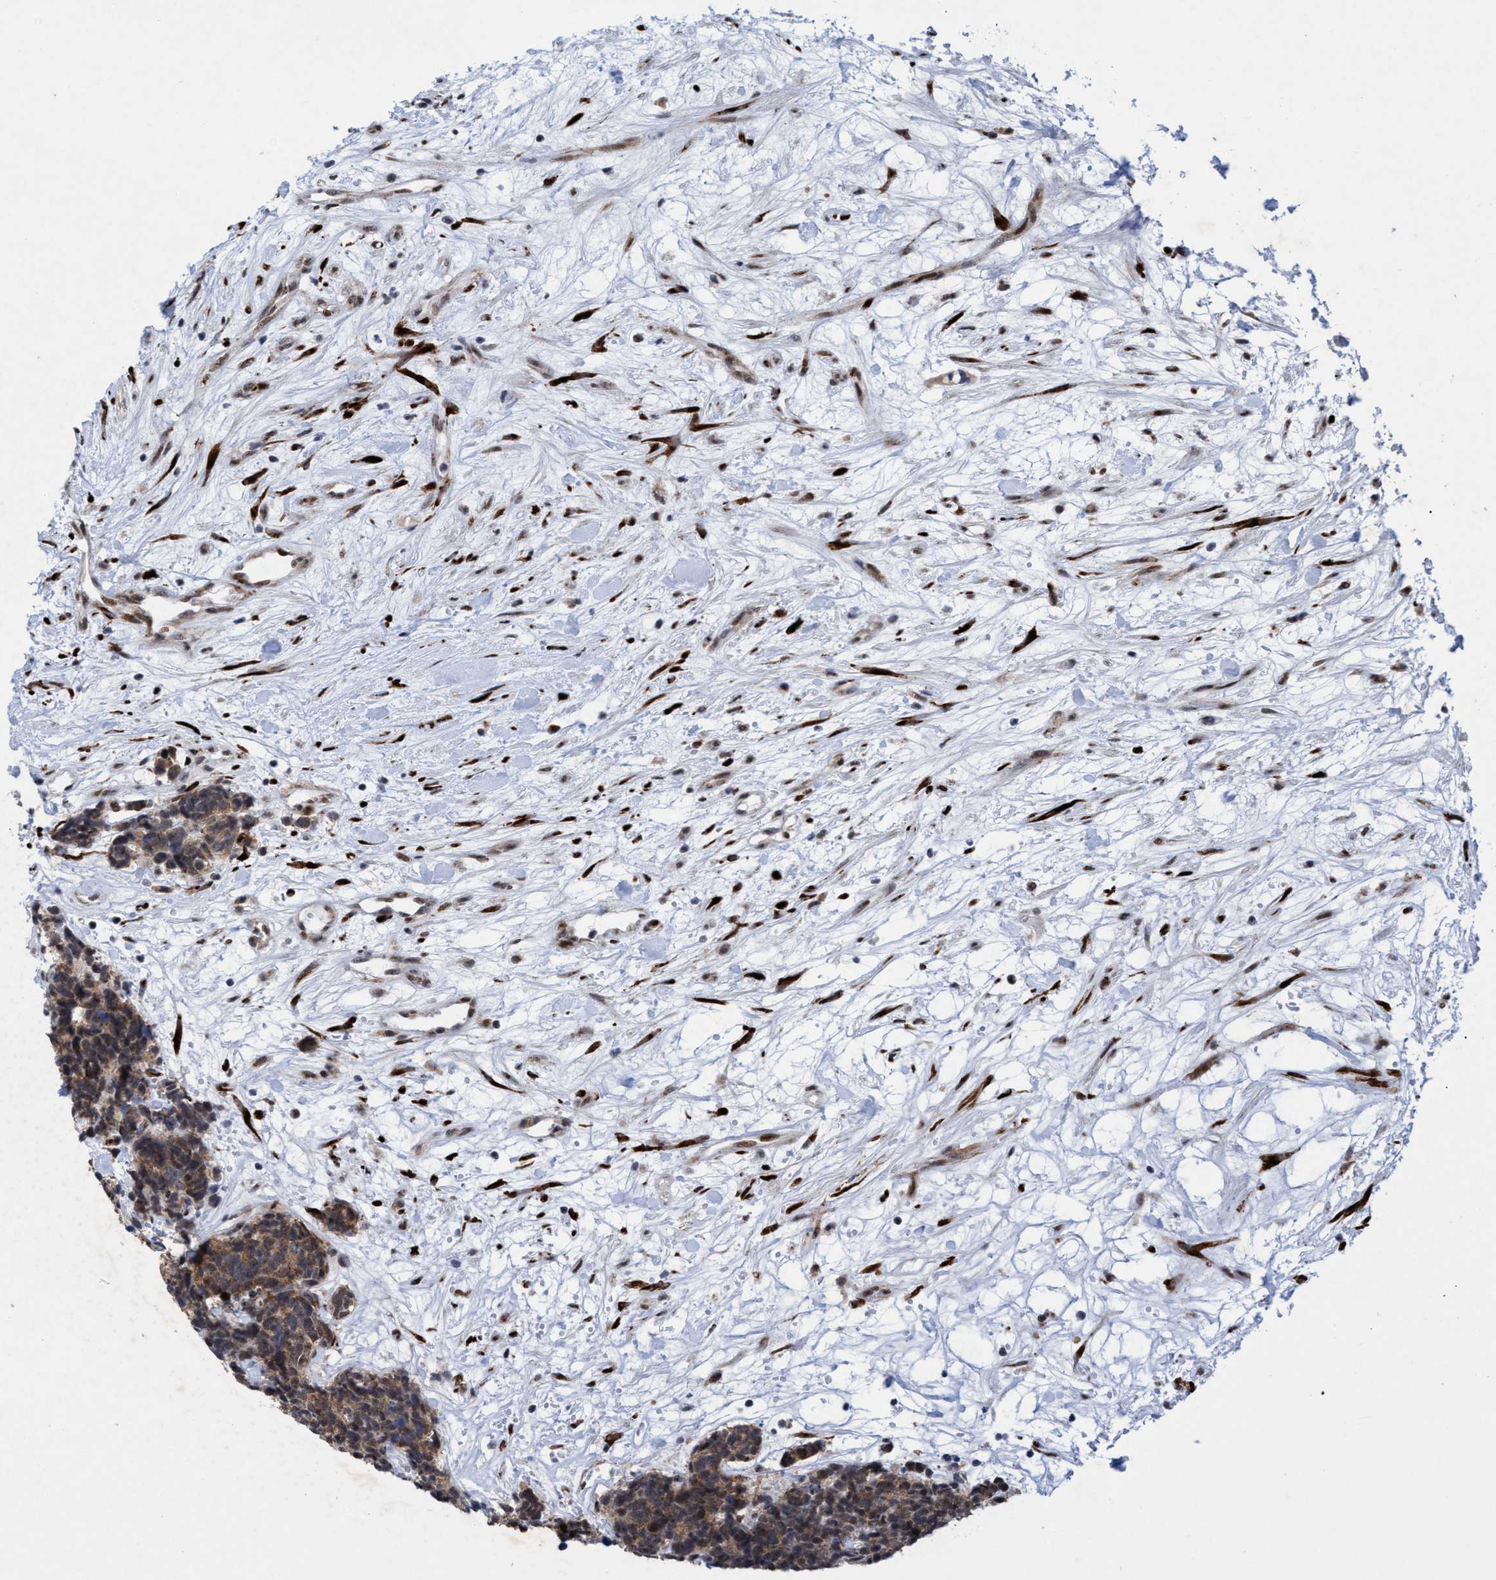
{"staining": {"intensity": "weak", "quantity": ">75%", "location": "cytoplasmic/membranous,nuclear"}, "tissue": "carcinoid", "cell_type": "Tumor cells", "image_type": "cancer", "snomed": [{"axis": "morphology", "description": "Carcinoma, NOS"}, {"axis": "morphology", "description": "Carcinoid, malignant, NOS"}, {"axis": "topography", "description": "Urinary bladder"}], "caption": "Carcinoid stained for a protein exhibits weak cytoplasmic/membranous and nuclear positivity in tumor cells.", "gene": "GLT6D1", "patient": {"sex": "male", "age": 57}}